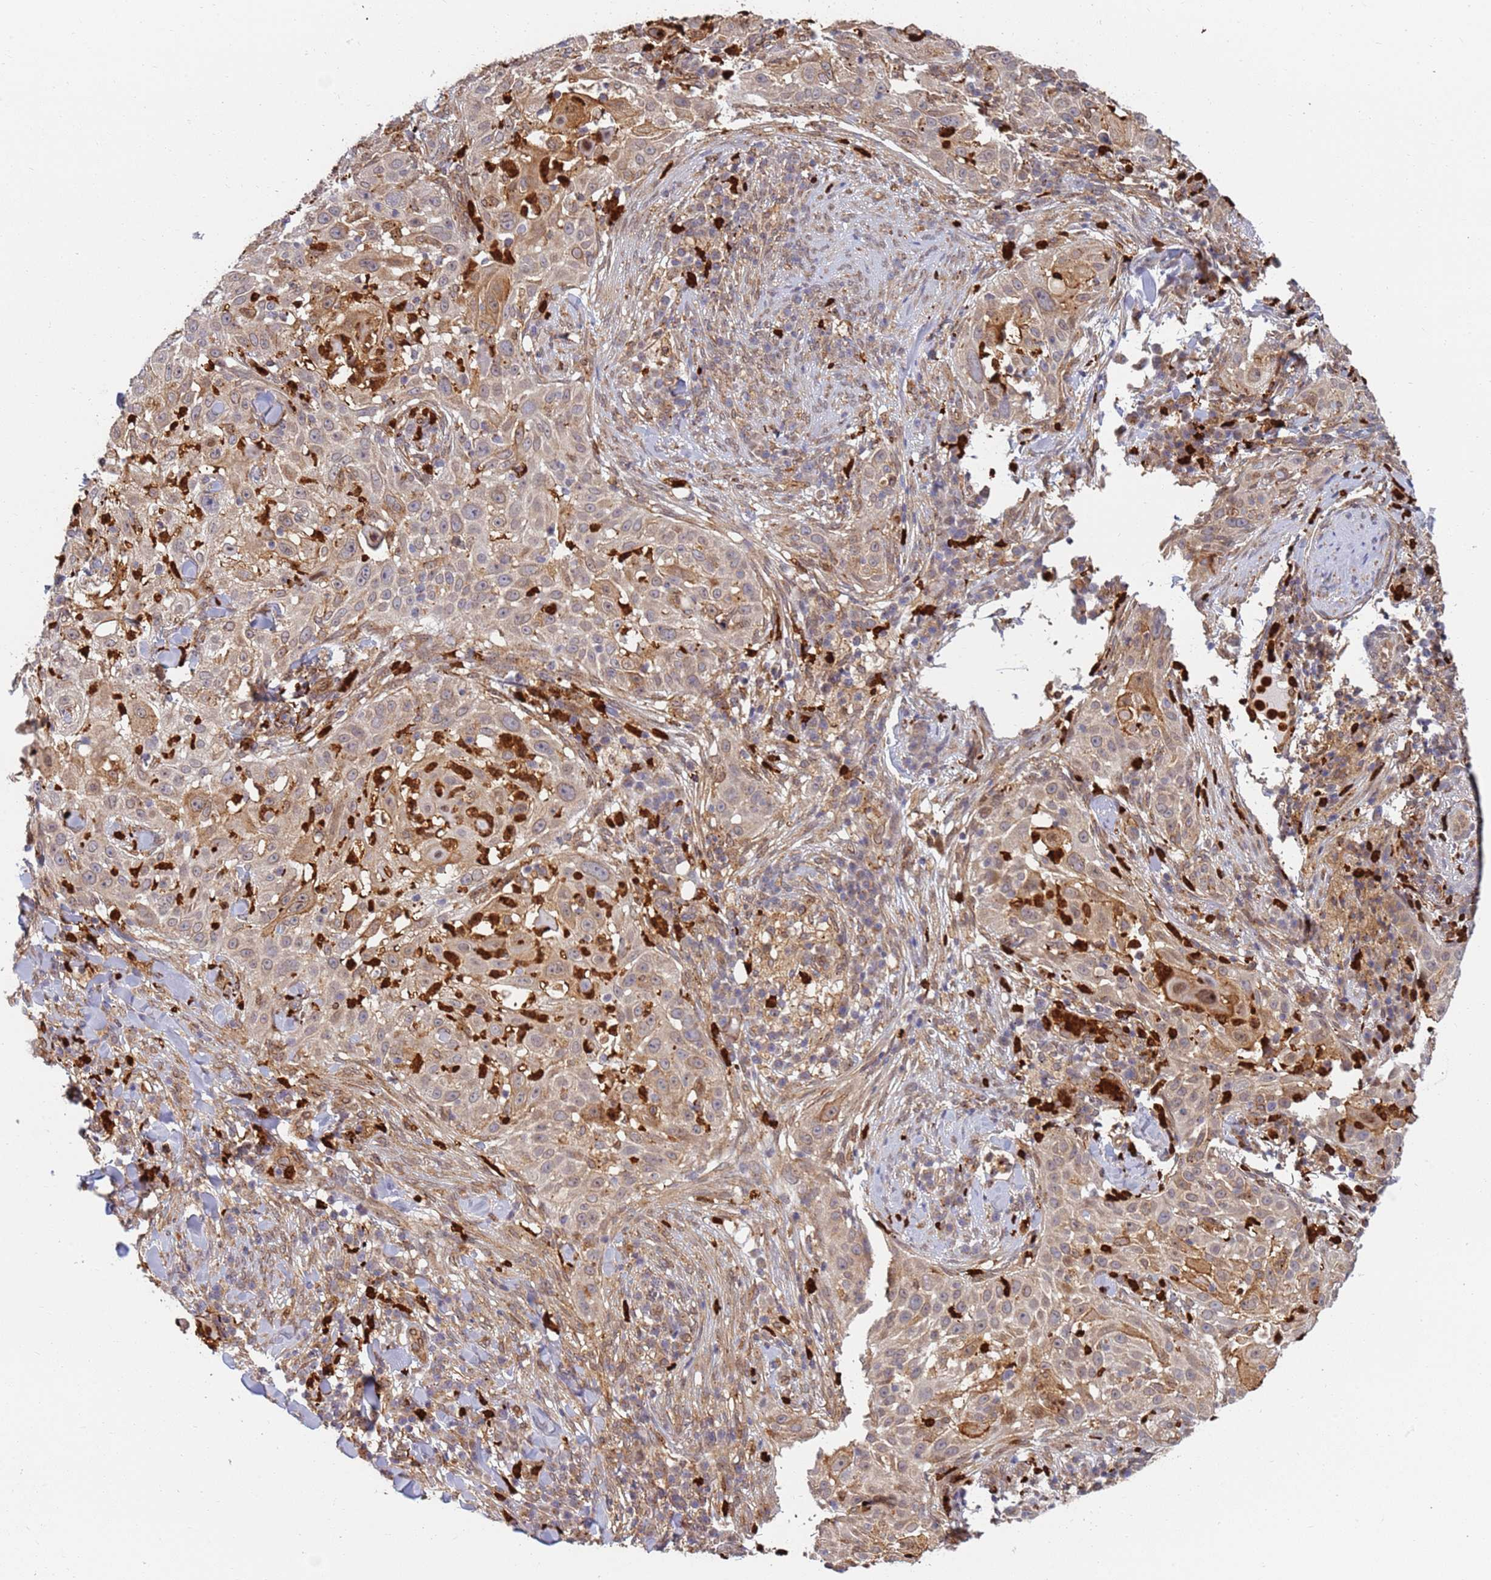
{"staining": {"intensity": "moderate", "quantity": "<25%", "location": "cytoplasmic/membranous,nuclear"}, "tissue": "skin cancer", "cell_type": "Tumor cells", "image_type": "cancer", "snomed": [{"axis": "morphology", "description": "Squamous cell carcinoma, NOS"}, {"axis": "topography", "description": "Skin"}], "caption": "Immunohistochemistry image of skin squamous cell carcinoma stained for a protein (brown), which exhibits low levels of moderate cytoplasmic/membranous and nuclear staining in approximately <25% of tumor cells.", "gene": "CEP170", "patient": {"sex": "female", "age": 44}}